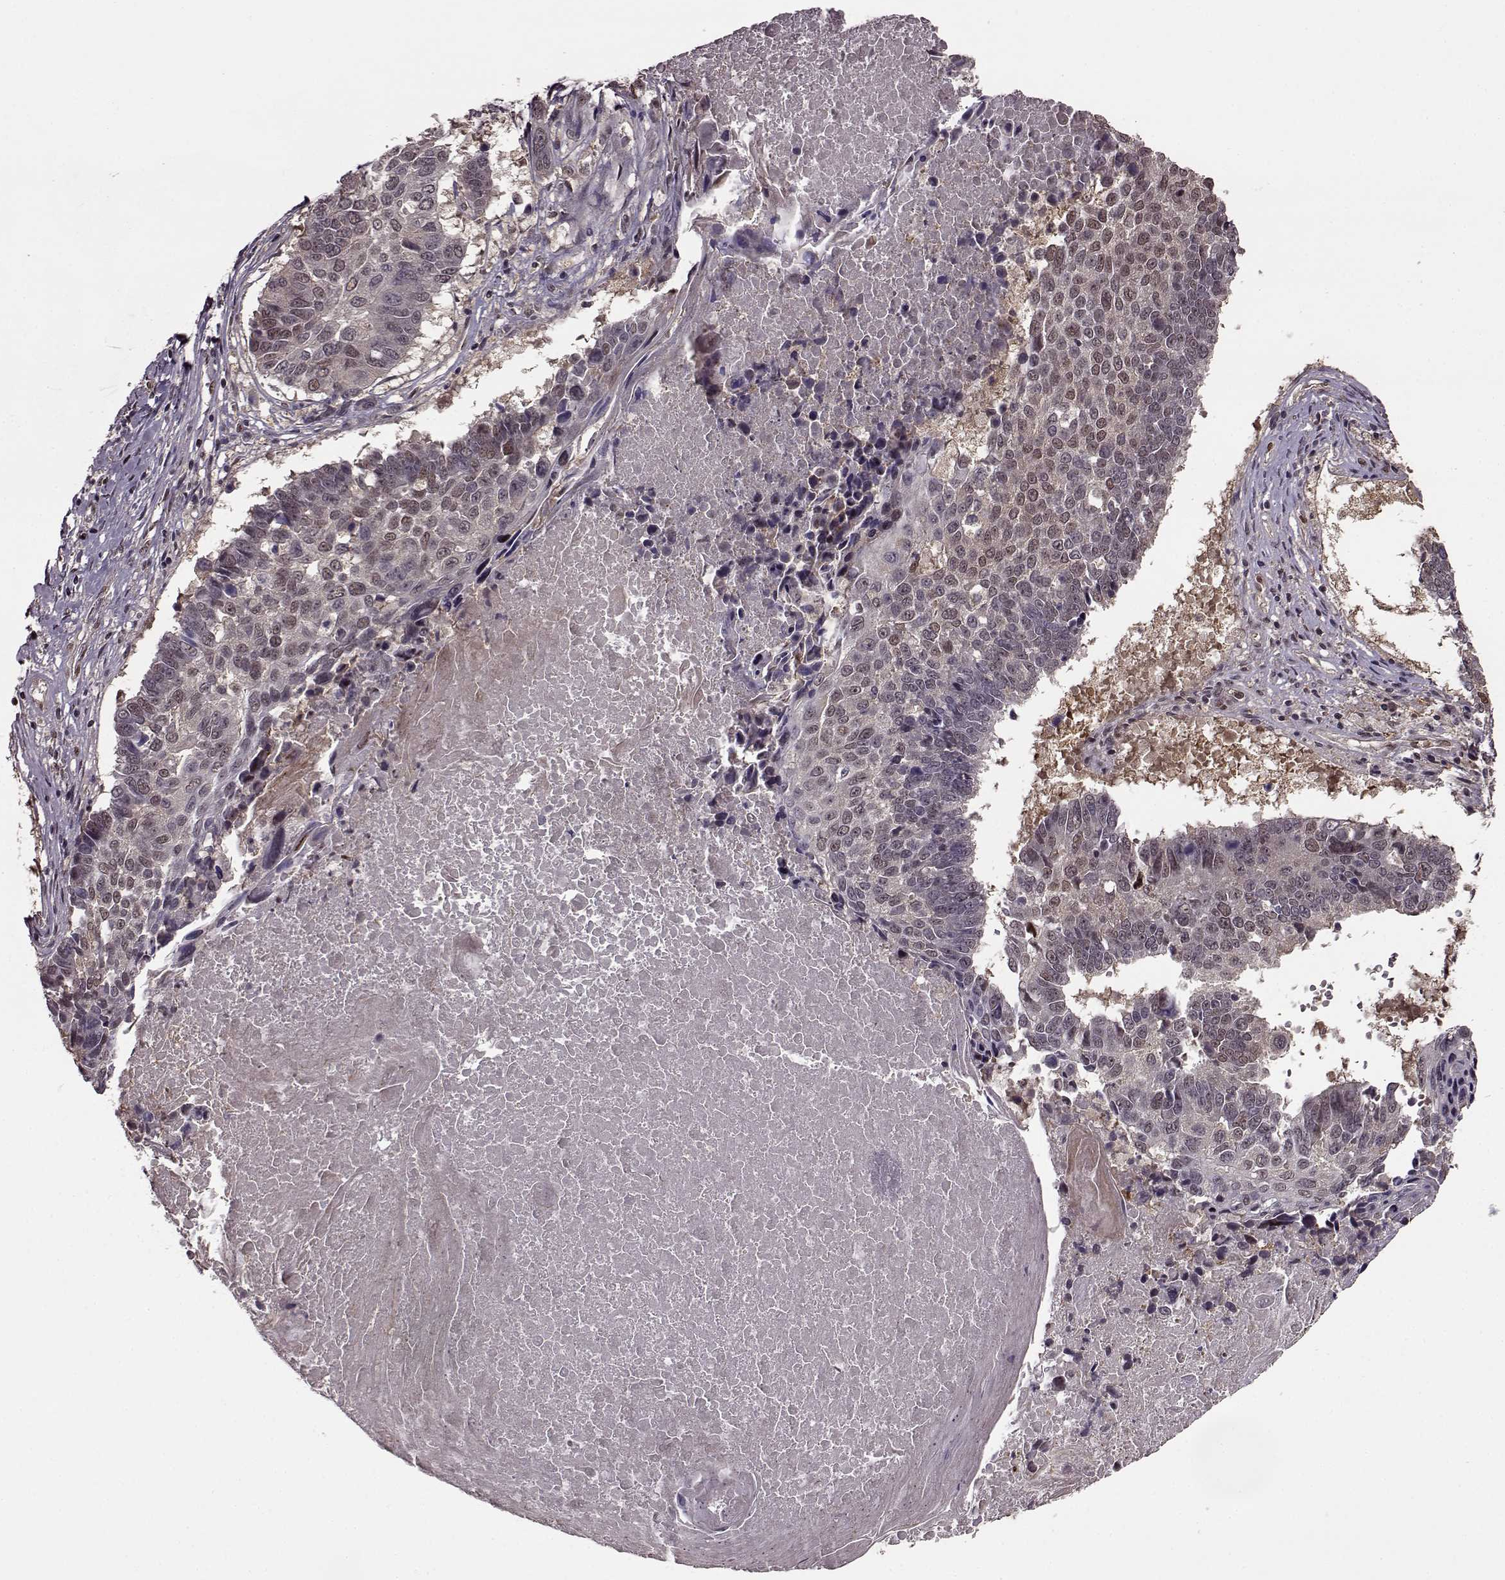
{"staining": {"intensity": "moderate", "quantity": "<25%", "location": "nuclear"}, "tissue": "lung cancer", "cell_type": "Tumor cells", "image_type": "cancer", "snomed": [{"axis": "morphology", "description": "Squamous cell carcinoma, NOS"}, {"axis": "topography", "description": "Lung"}], "caption": "The histopathology image shows staining of squamous cell carcinoma (lung), revealing moderate nuclear protein positivity (brown color) within tumor cells. (Brightfield microscopy of DAB IHC at high magnification).", "gene": "FTO", "patient": {"sex": "male", "age": 73}}